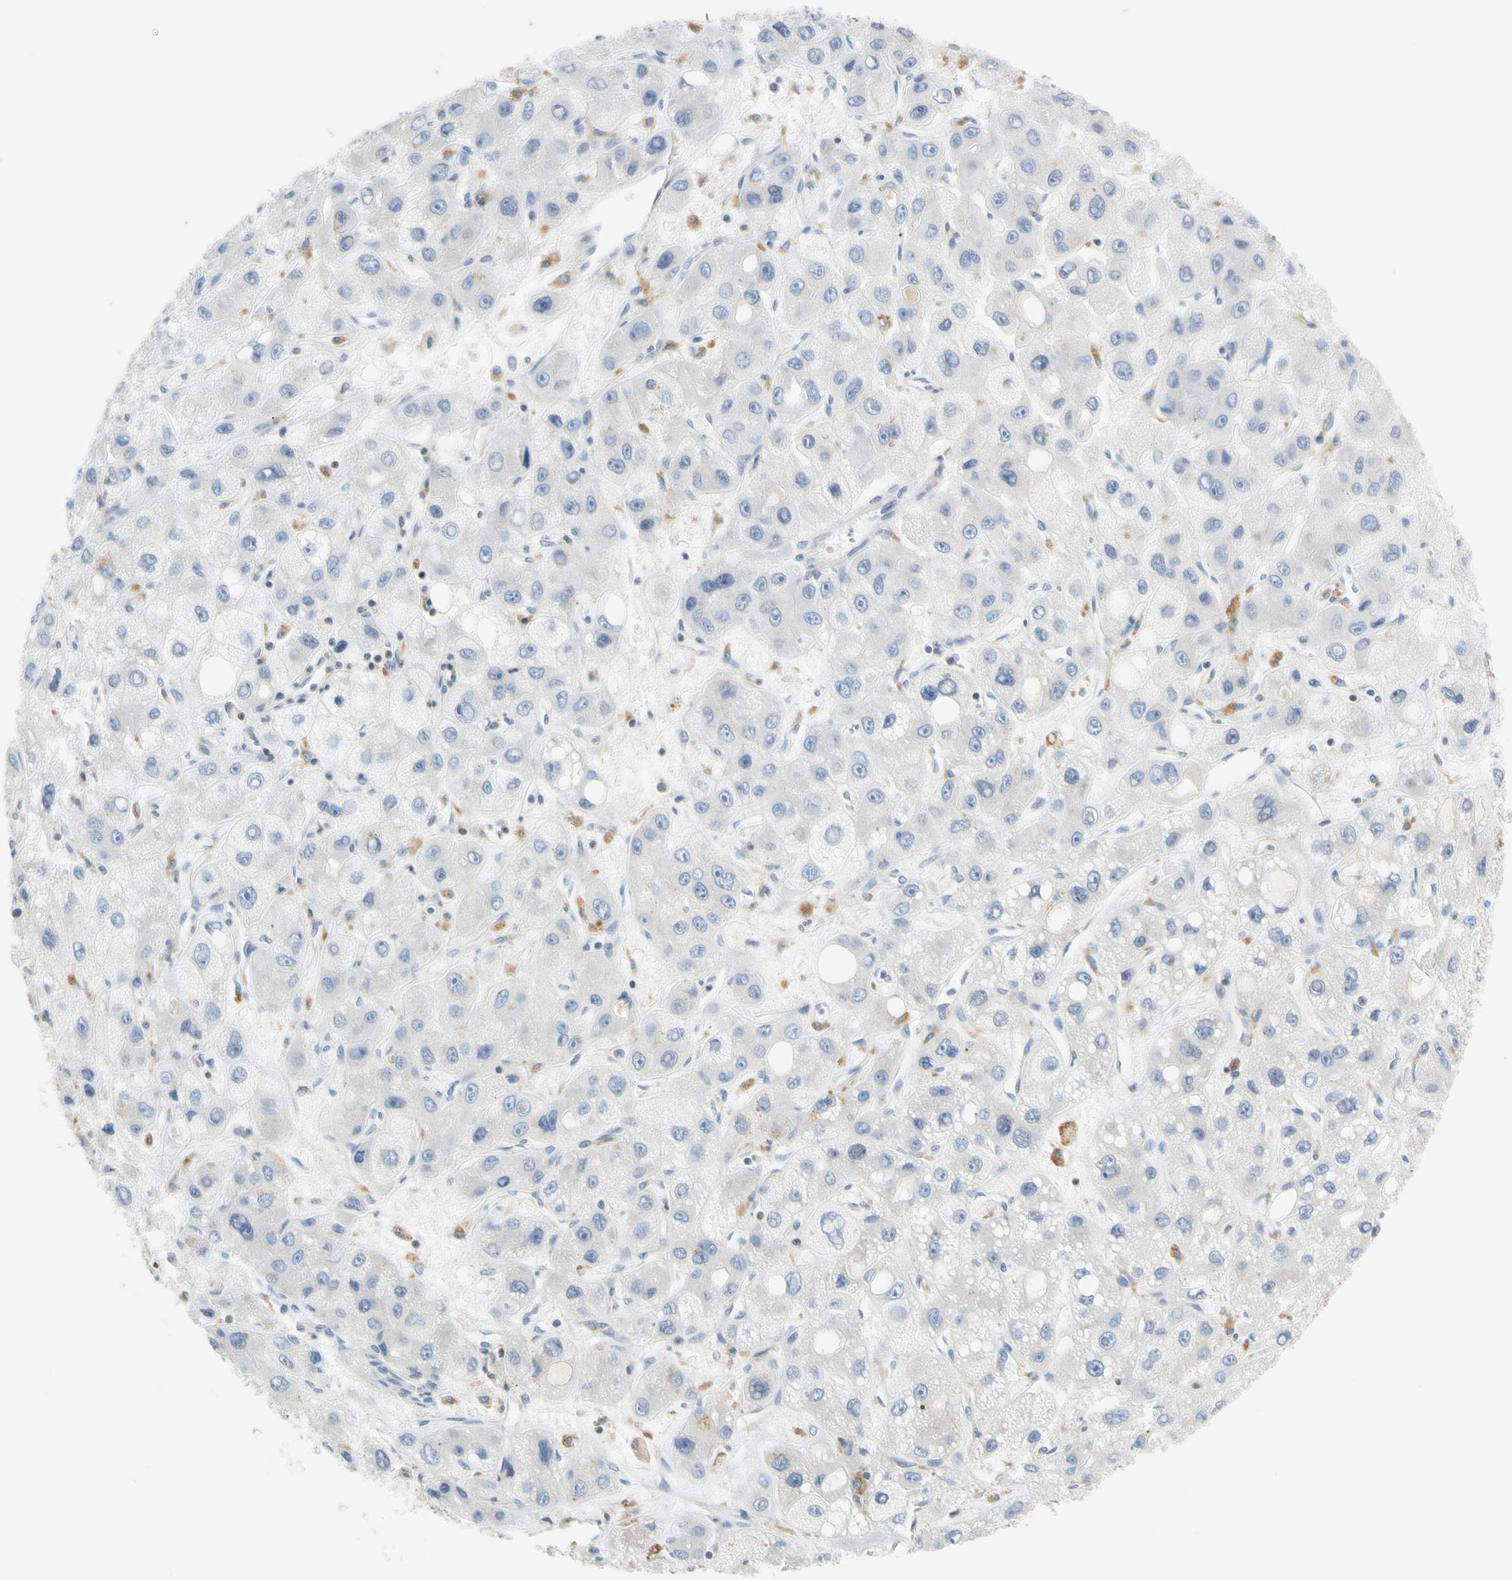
{"staining": {"intensity": "negative", "quantity": "none", "location": "none"}, "tissue": "liver cancer", "cell_type": "Tumor cells", "image_type": "cancer", "snomed": [{"axis": "morphology", "description": "Carcinoma, Hepatocellular, NOS"}, {"axis": "topography", "description": "Liver"}], "caption": "The micrograph shows no significant staining in tumor cells of liver cancer.", "gene": "SP140", "patient": {"sex": "male", "age": 55}}